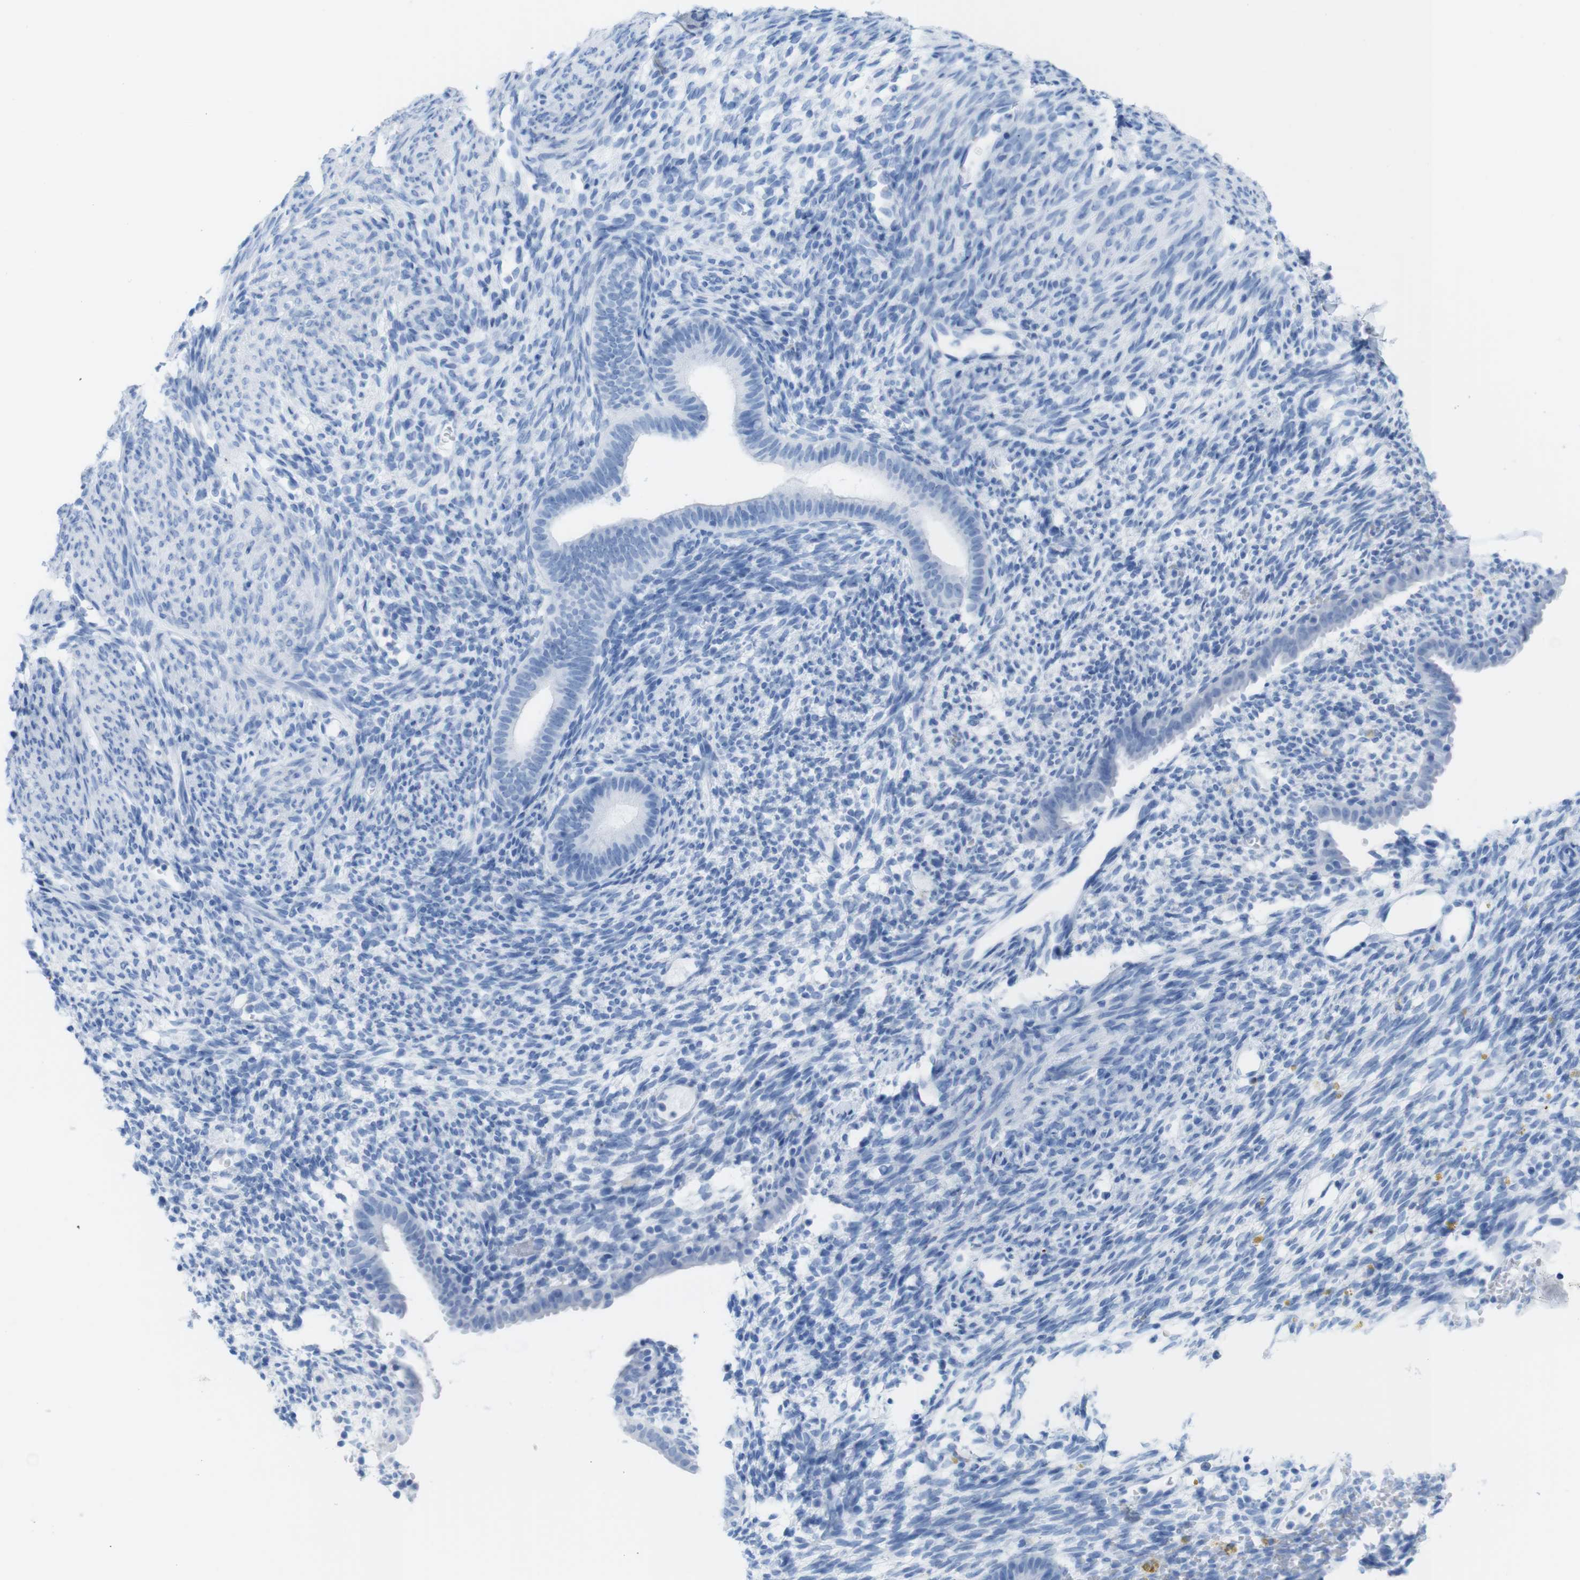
{"staining": {"intensity": "negative", "quantity": "none", "location": "none"}, "tissue": "endometrium", "cell_type": "Cells in endometrial stroma", "image_type": "normal", "snomed": [{"axis": "morphology", "description": "Normal tissue, NOS"}, {"axis": "morphology", "description": "Atrophy, NOS"}, {"axis": "topography", "description": "Uterus"}, {"axis": "topography", "description": "Endometrium"}], "caption": "Immunohistochemistry image of unremarkable endometrium: human endometrium stained with DAB shows no significant protein expression in cells in endometrial stroma.", "gene": "MYH7", "patient": {"sex": "female", "age": 68}}